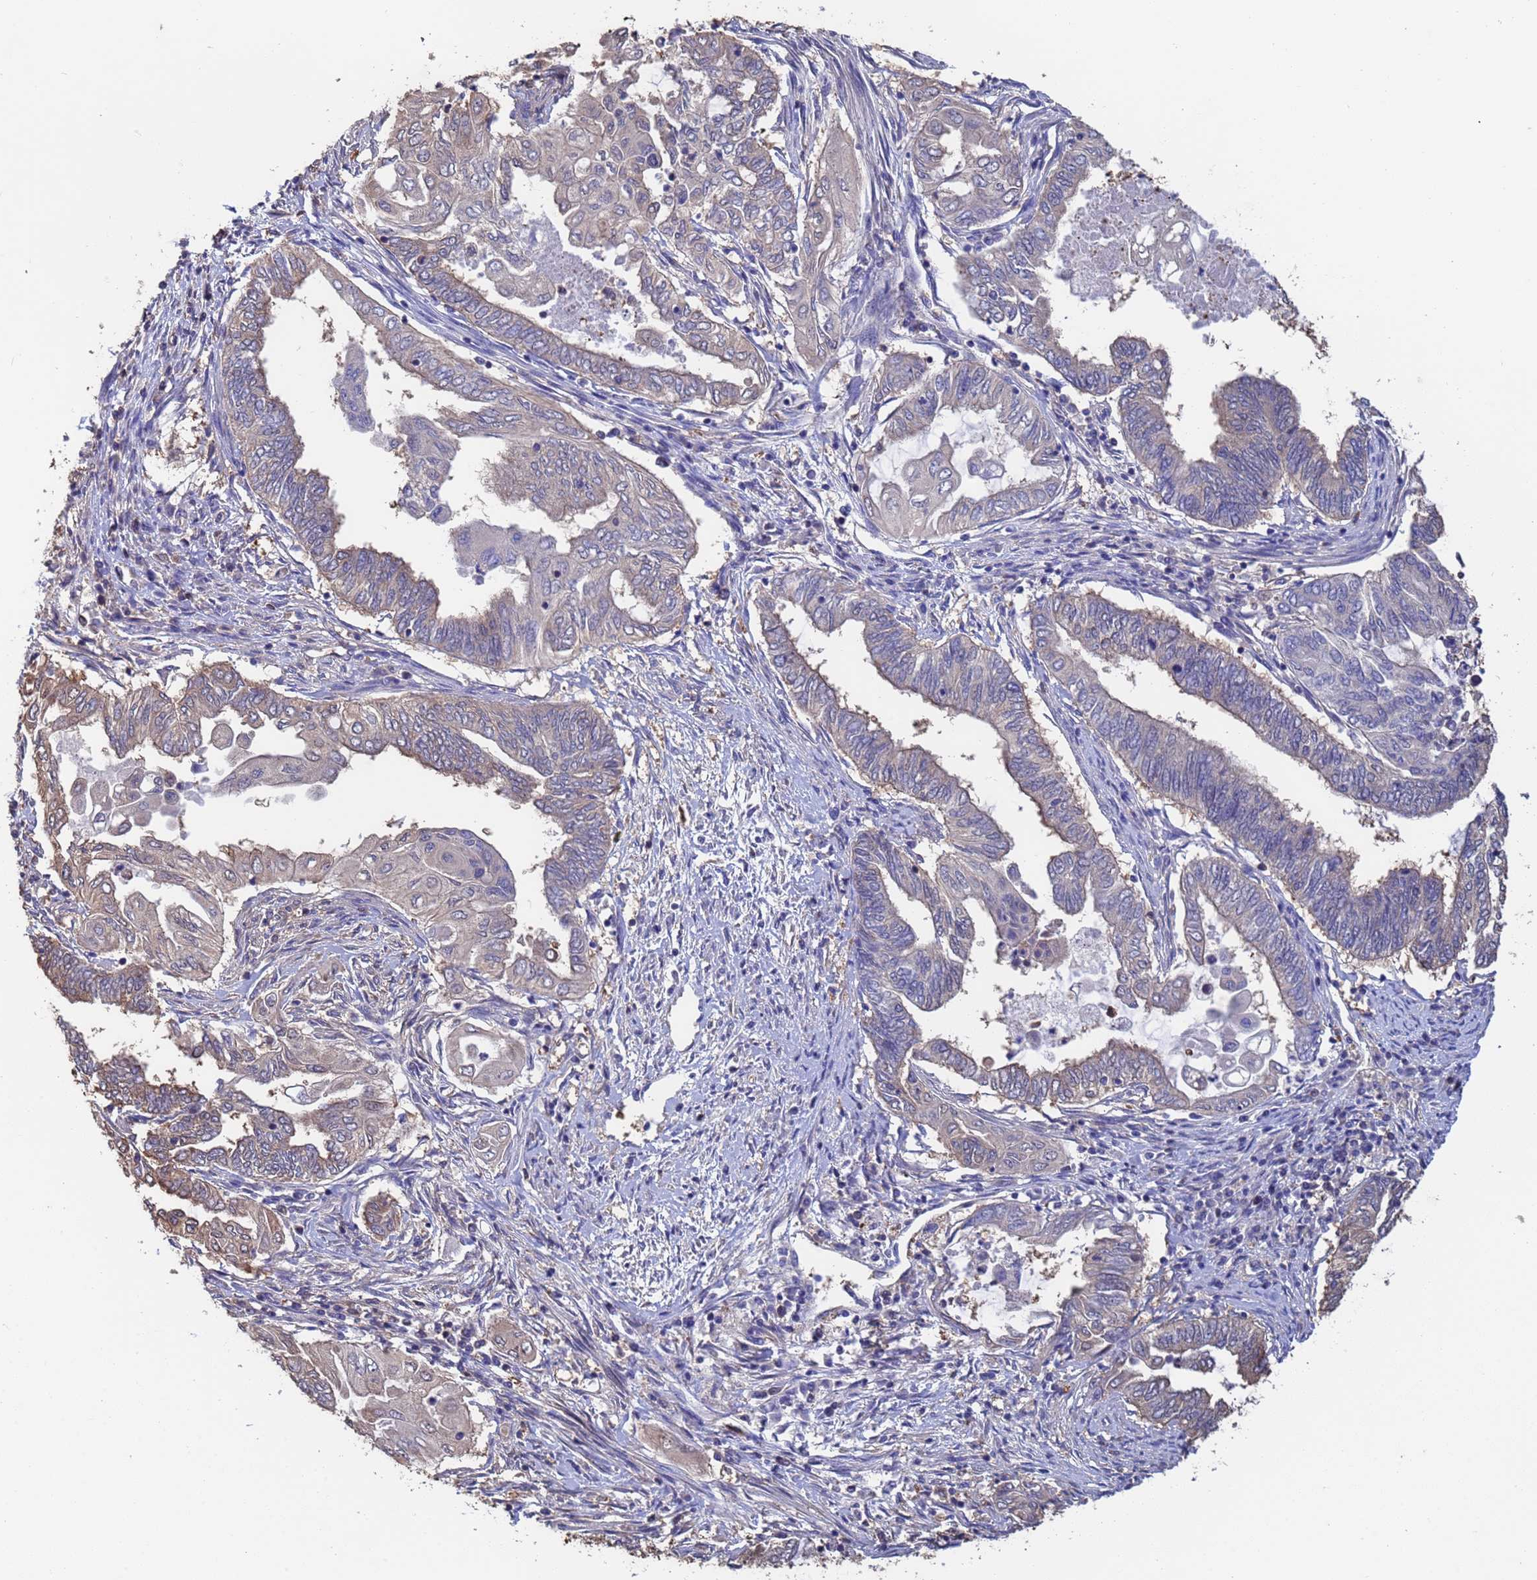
{"staining": {"intensity": "weak", "quantity": "<25%", "location": "cytoplasmic/membranous"}, "tissue": "endometrial cancer", "cell_type": "Tumor cells", "image_type": "cancer", "snomed": [{"axis": "morphology", "description": "Adenocarcinoma, NOS"}, {"axis": "topography", "description": "Uterus"}, {"axis": "topography", "description": "Endometrium"}], "caption": "Immunohistochemical staining of endometrial cancer demonstrates no significant expression in tumor cells.", "gene": "FAM25A", "patient": {"sex": "female", "age": 70}}